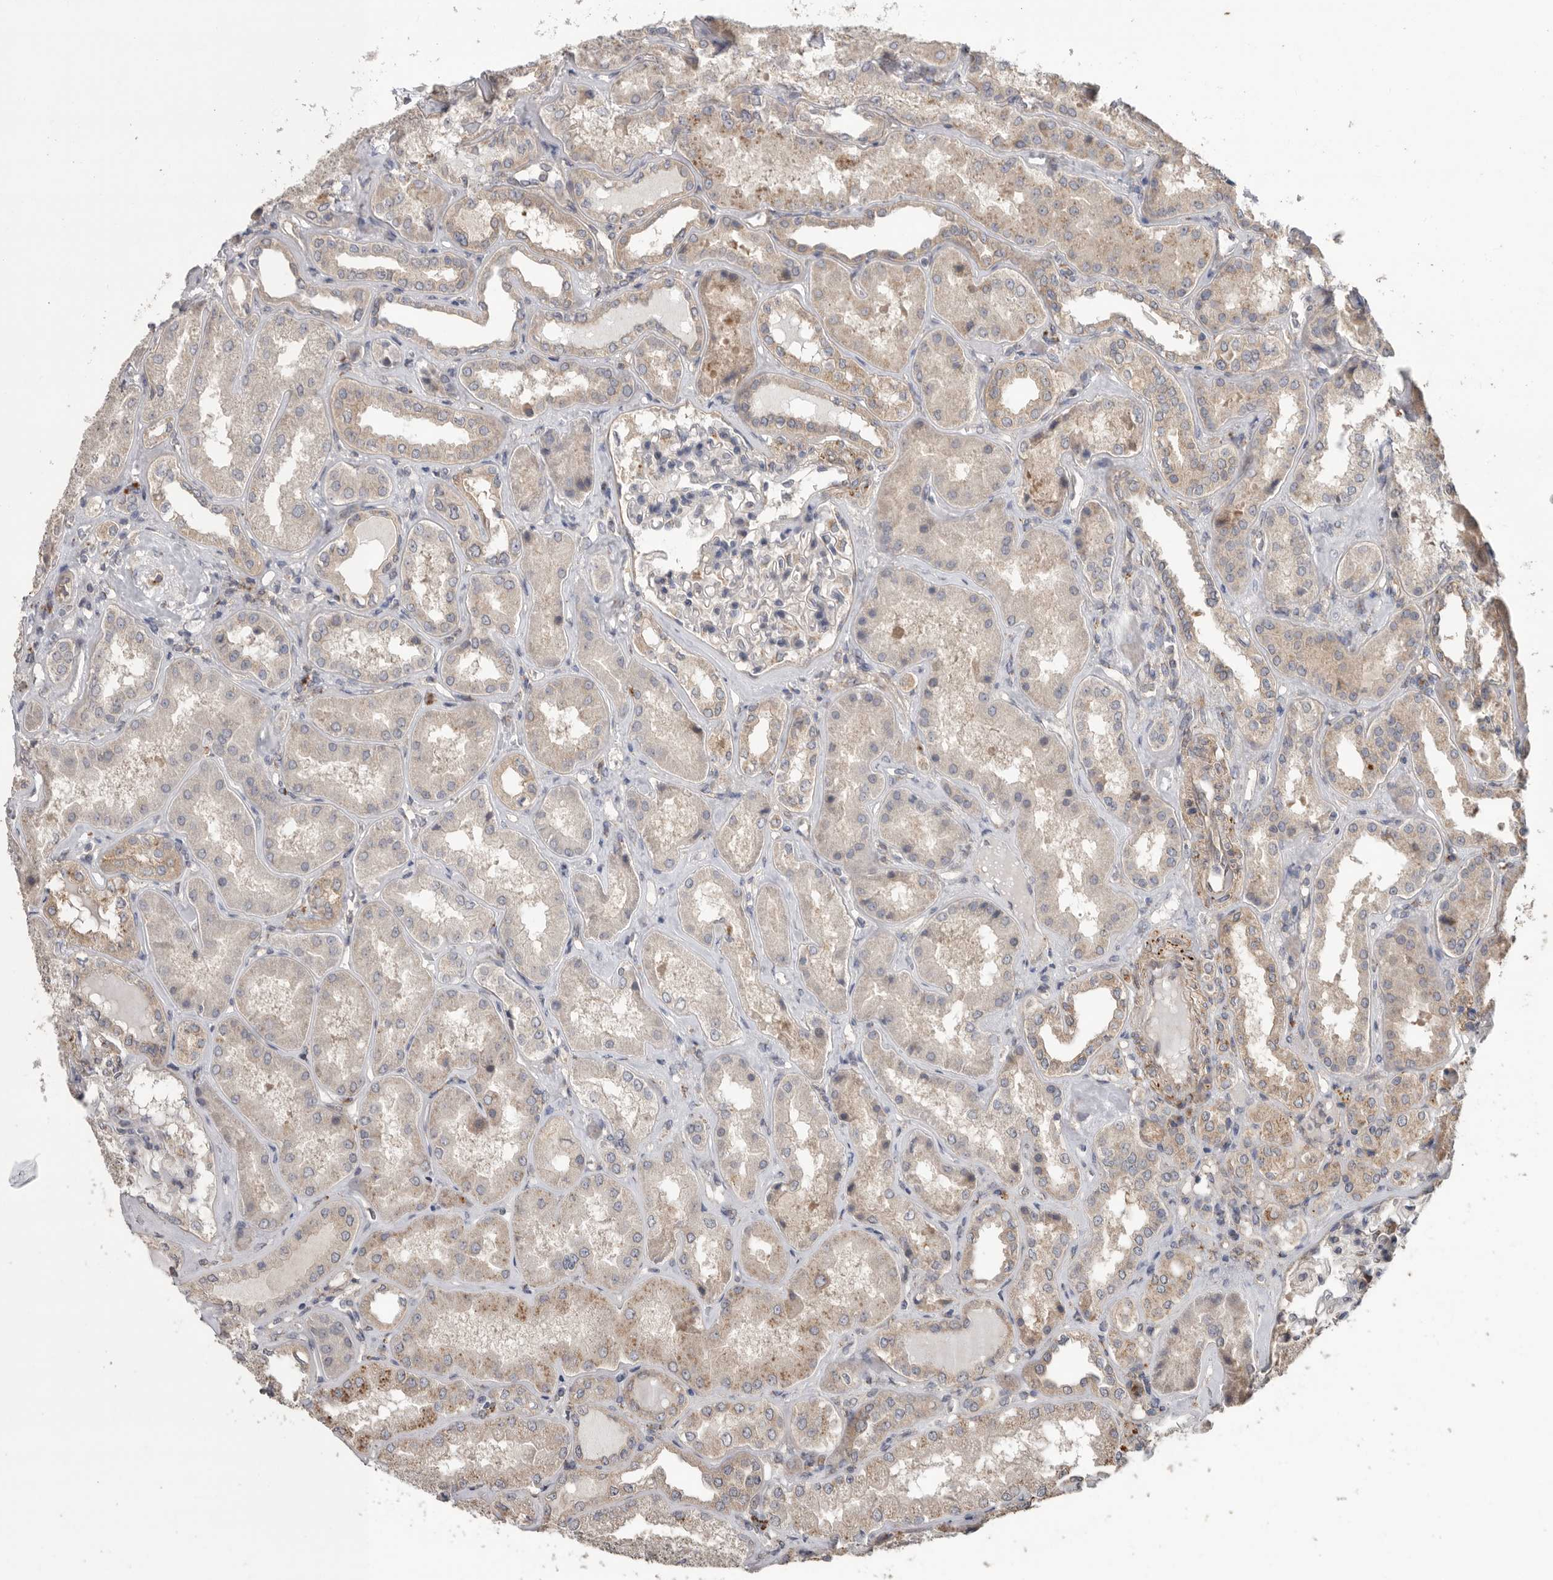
{"staining": {"intensity": "moderate", "quantity": "25%-75%", "location": "cytoplasmic/membranous"}, "tissue": "kidney", "cell_type": "Cells in glomeruli", "image_type": "normal", "snomed": [{"axis": "morphology", "description": "Normal tissue, NOS"}, {"axis": "topography", "description": "Kidney"}], "caption": "Normal kidney was stained to show a protein in brown. There is medium levels of moderate cytoplasmic/membranous positivity in approximately 25%-75% of cells in glomeruli. (Brightfield microscopy of DAB IHC at high magnification).", "gene": "PODXL2", "patient": {"sex": "female", "age": 56}}